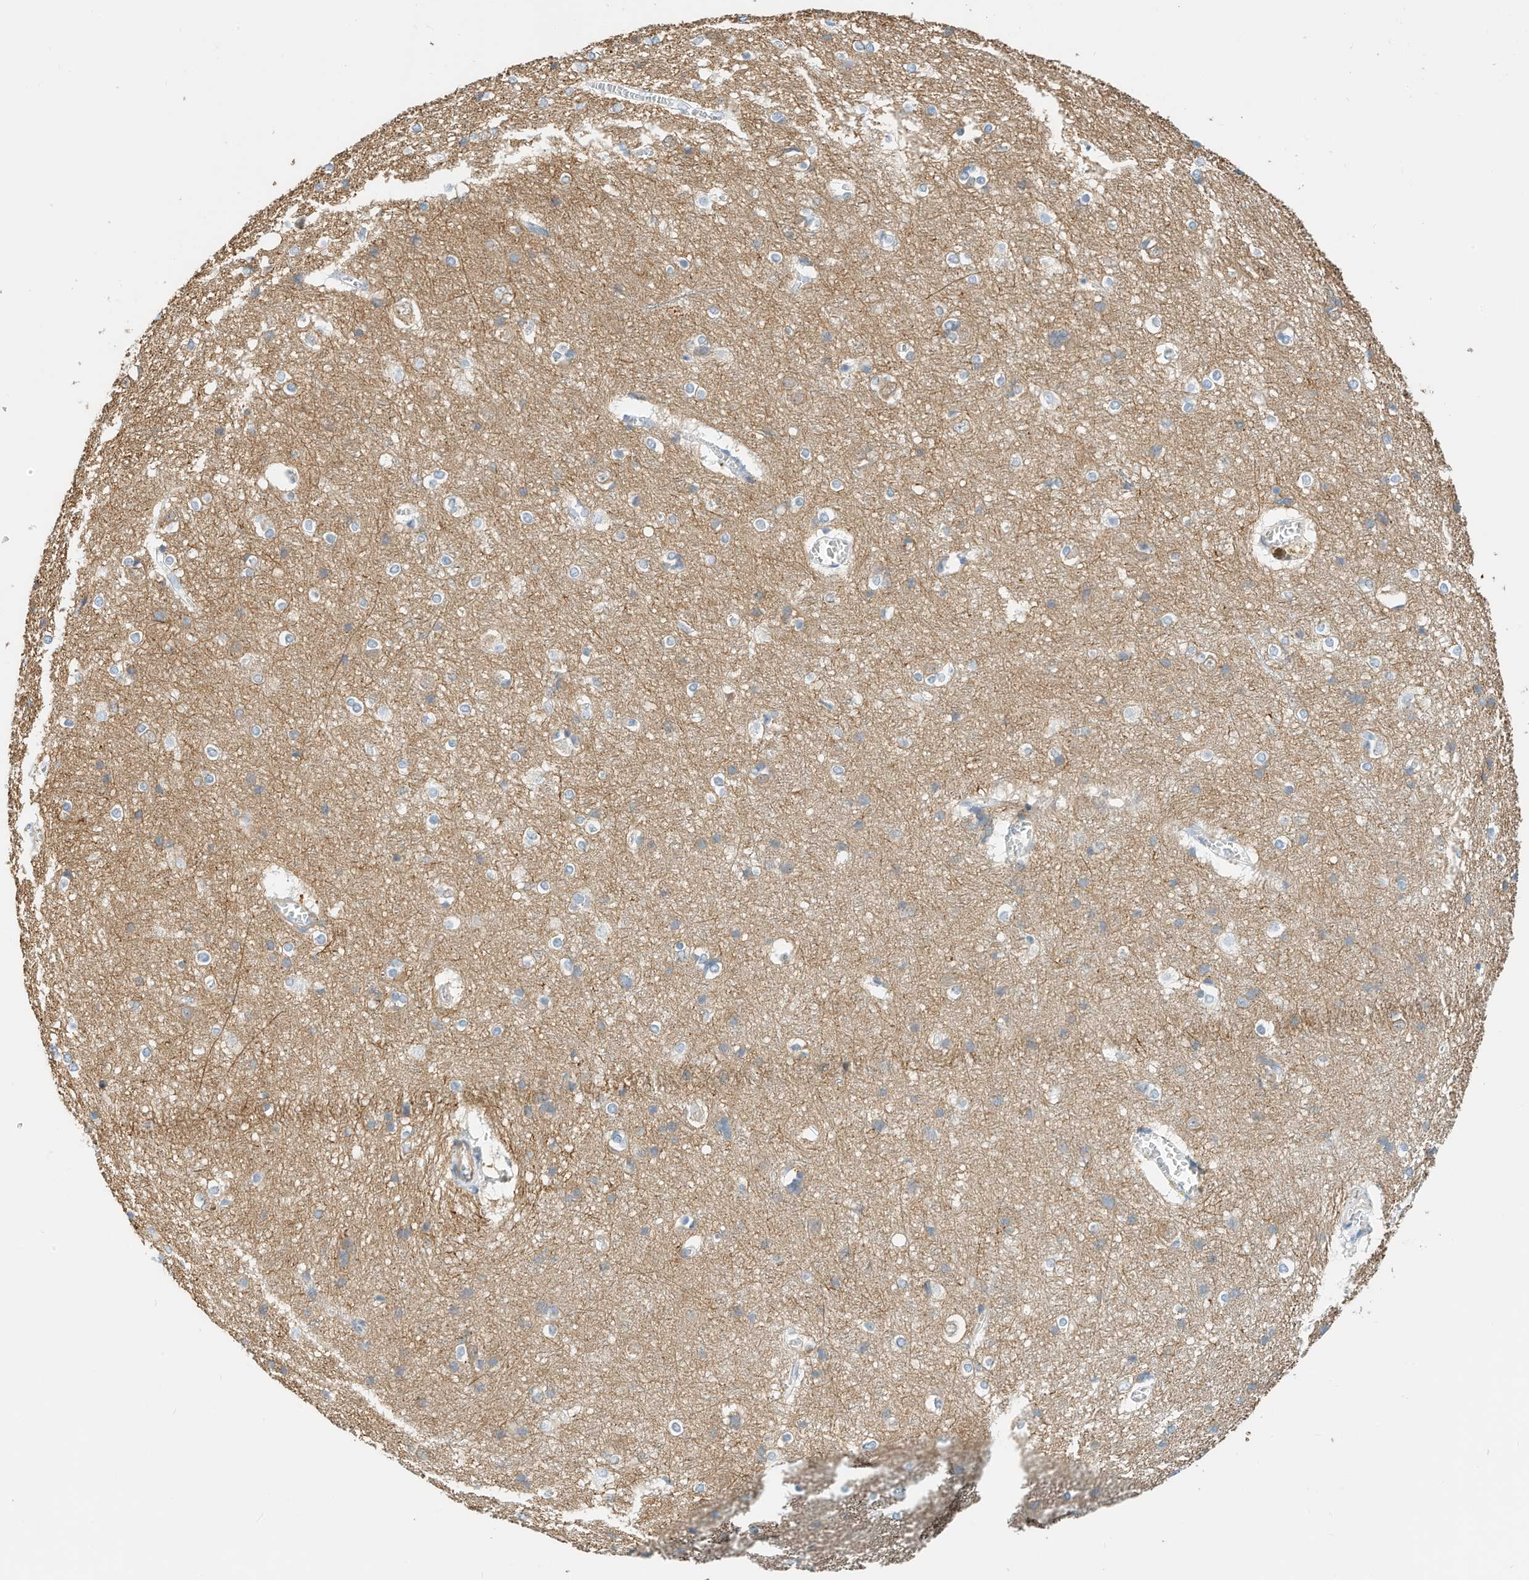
{"staining": {"intensity": "negative", "quantity": "none", "location": "none"}, "tissue": "cerebral cortex", "cell_type": "Endothelial cells", "image_type": "normal", "snomed": [{"axis": "morphology", "description": "Normal tissue, NOS"}, {"axis": "topography", "description": "Cerebral cortex"}], "caption": "IHC photomicrograph of benign cerebral cortex stained for a protein (brown), which demonstrates no staining in endothelial cells. (DAB (3,3'-diaminobenzidine) IHC, high magnification).", "gene": "MICAL1", "patient": {"sex": "male", "age": 54}}